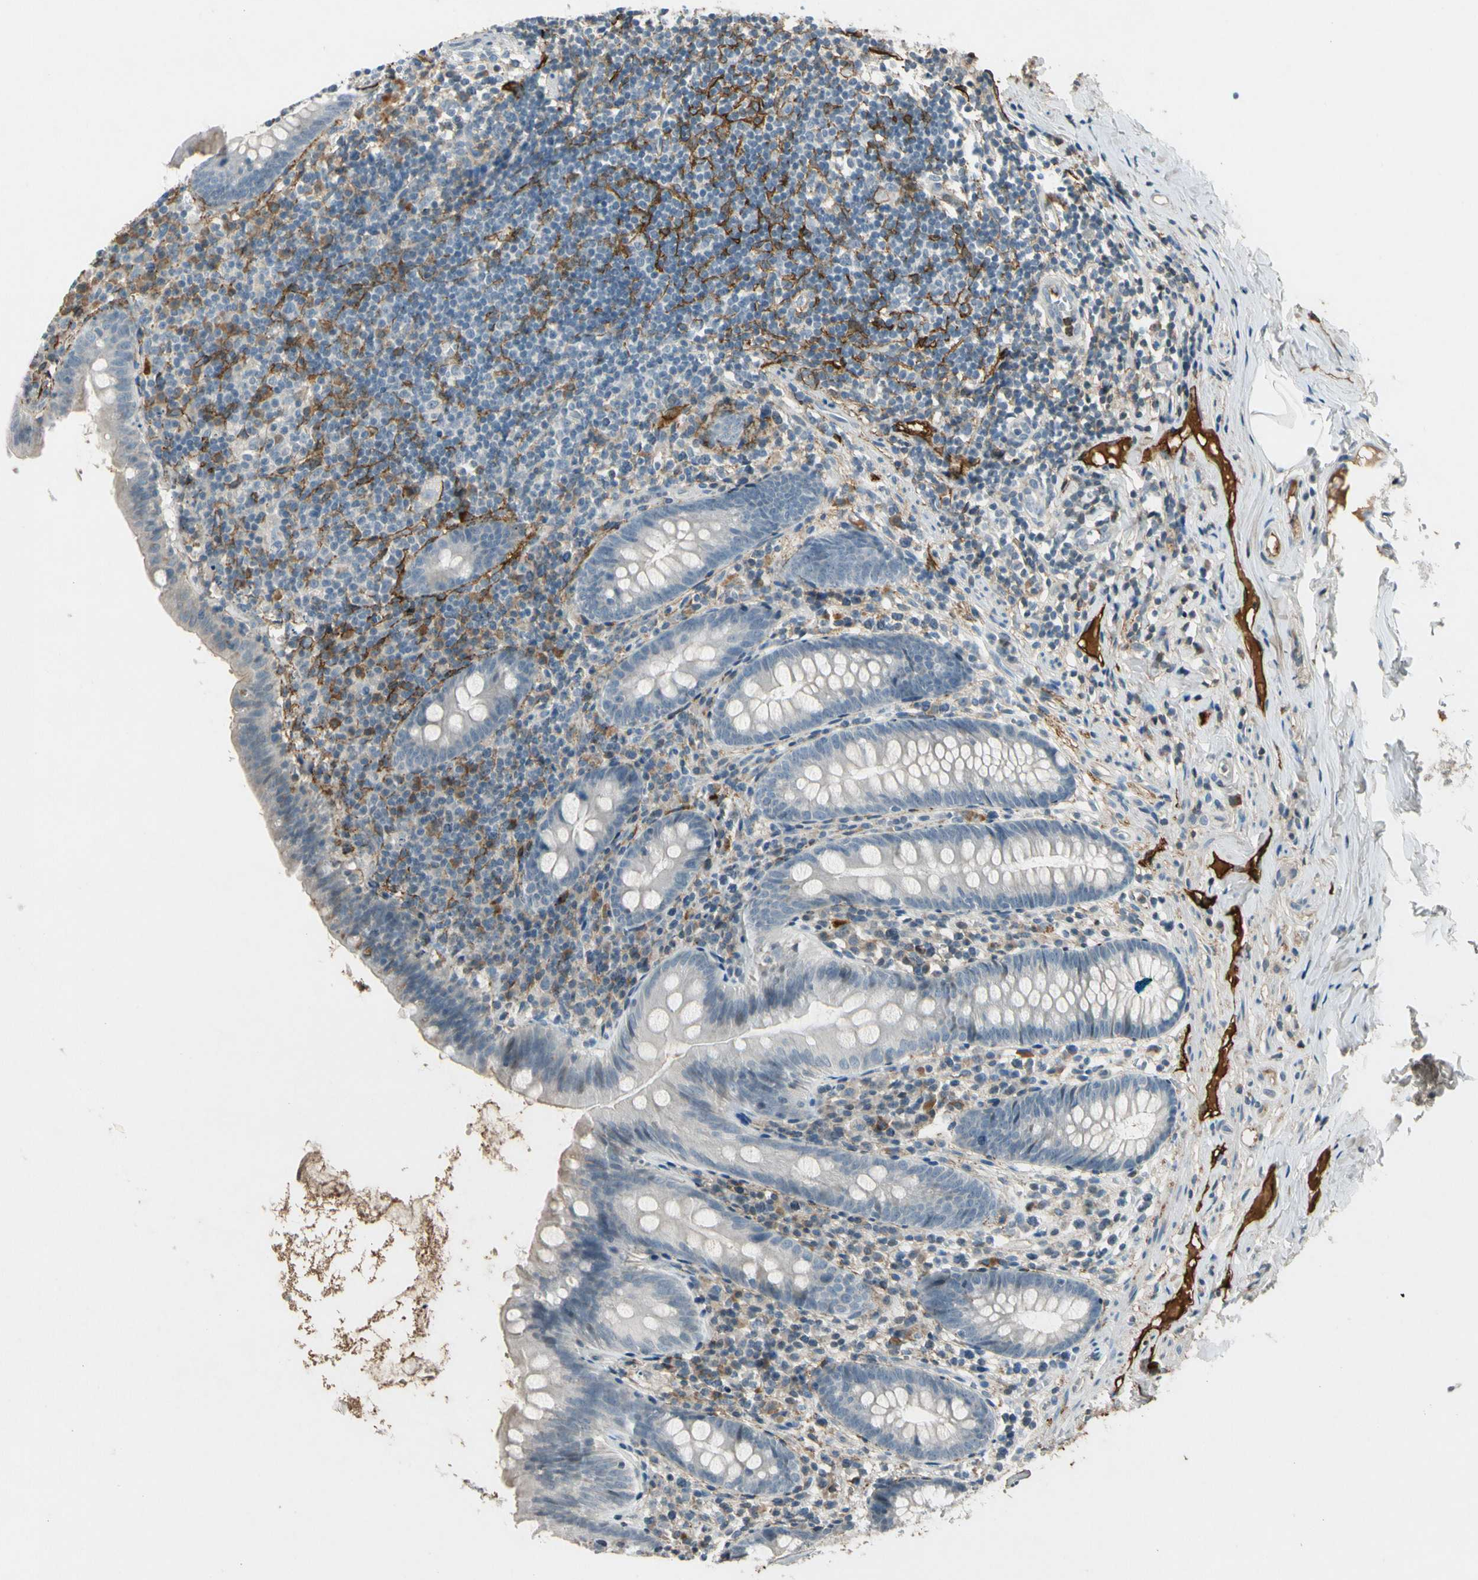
{"staining": {"intensity": "negative", "quantity": "none", "location": "none"}, "tissue": "appendix", "cell_type": "Glandular cells", "image_type": "normal", "snomed": [{"axis": "morphology", "description": "Normal tissue, NOS"}, {"axis": "topography", "description": "Appendix"}], "caption": "Immunohistochemistry (IHC) photomicrograph of unremarkable appendix: appendix stained with DAB (3,3'-diaminobenzidine) exhibits no significant protein staining in glandular cells.", "gene": "PDPN", "patient": {"sex": "male", "age": 52}}